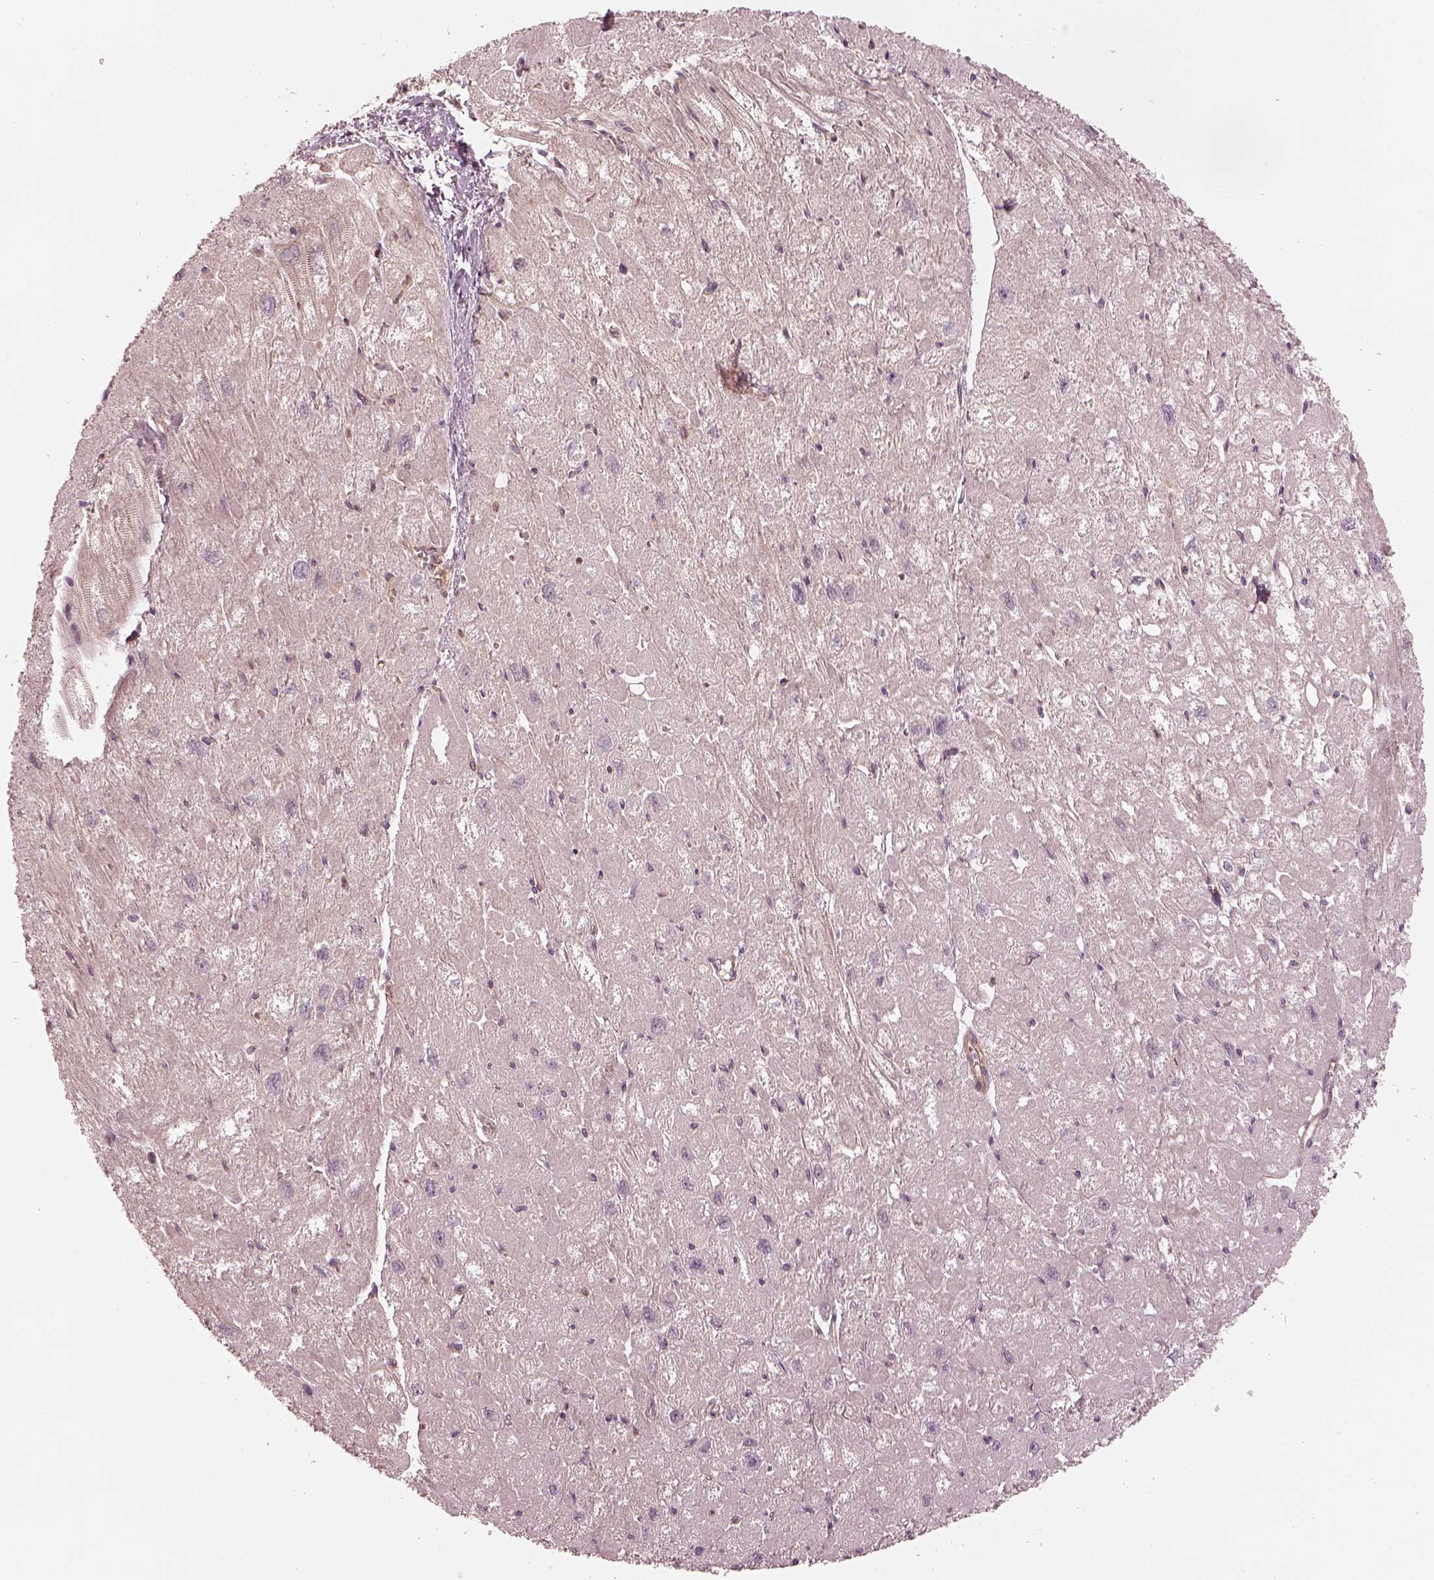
{"staining": {"intensity": "negative", "quantity": "none", "location": "none"}, "tissue": "heart muscle", "cell_type": "Cardiomyocytes", "image_type": "normal", "snomed": [{"axis": "morphology", "description": "Normal tissue, NOS"}, {"axis": "topography", "description": "Heart"}], "caption": "Immunohistochemical staining of benign human heart muscle shows no significant staining in cardiomyocytes.", "gene": "FAM107B", "patient": {"sex": "male", "age": 61}}